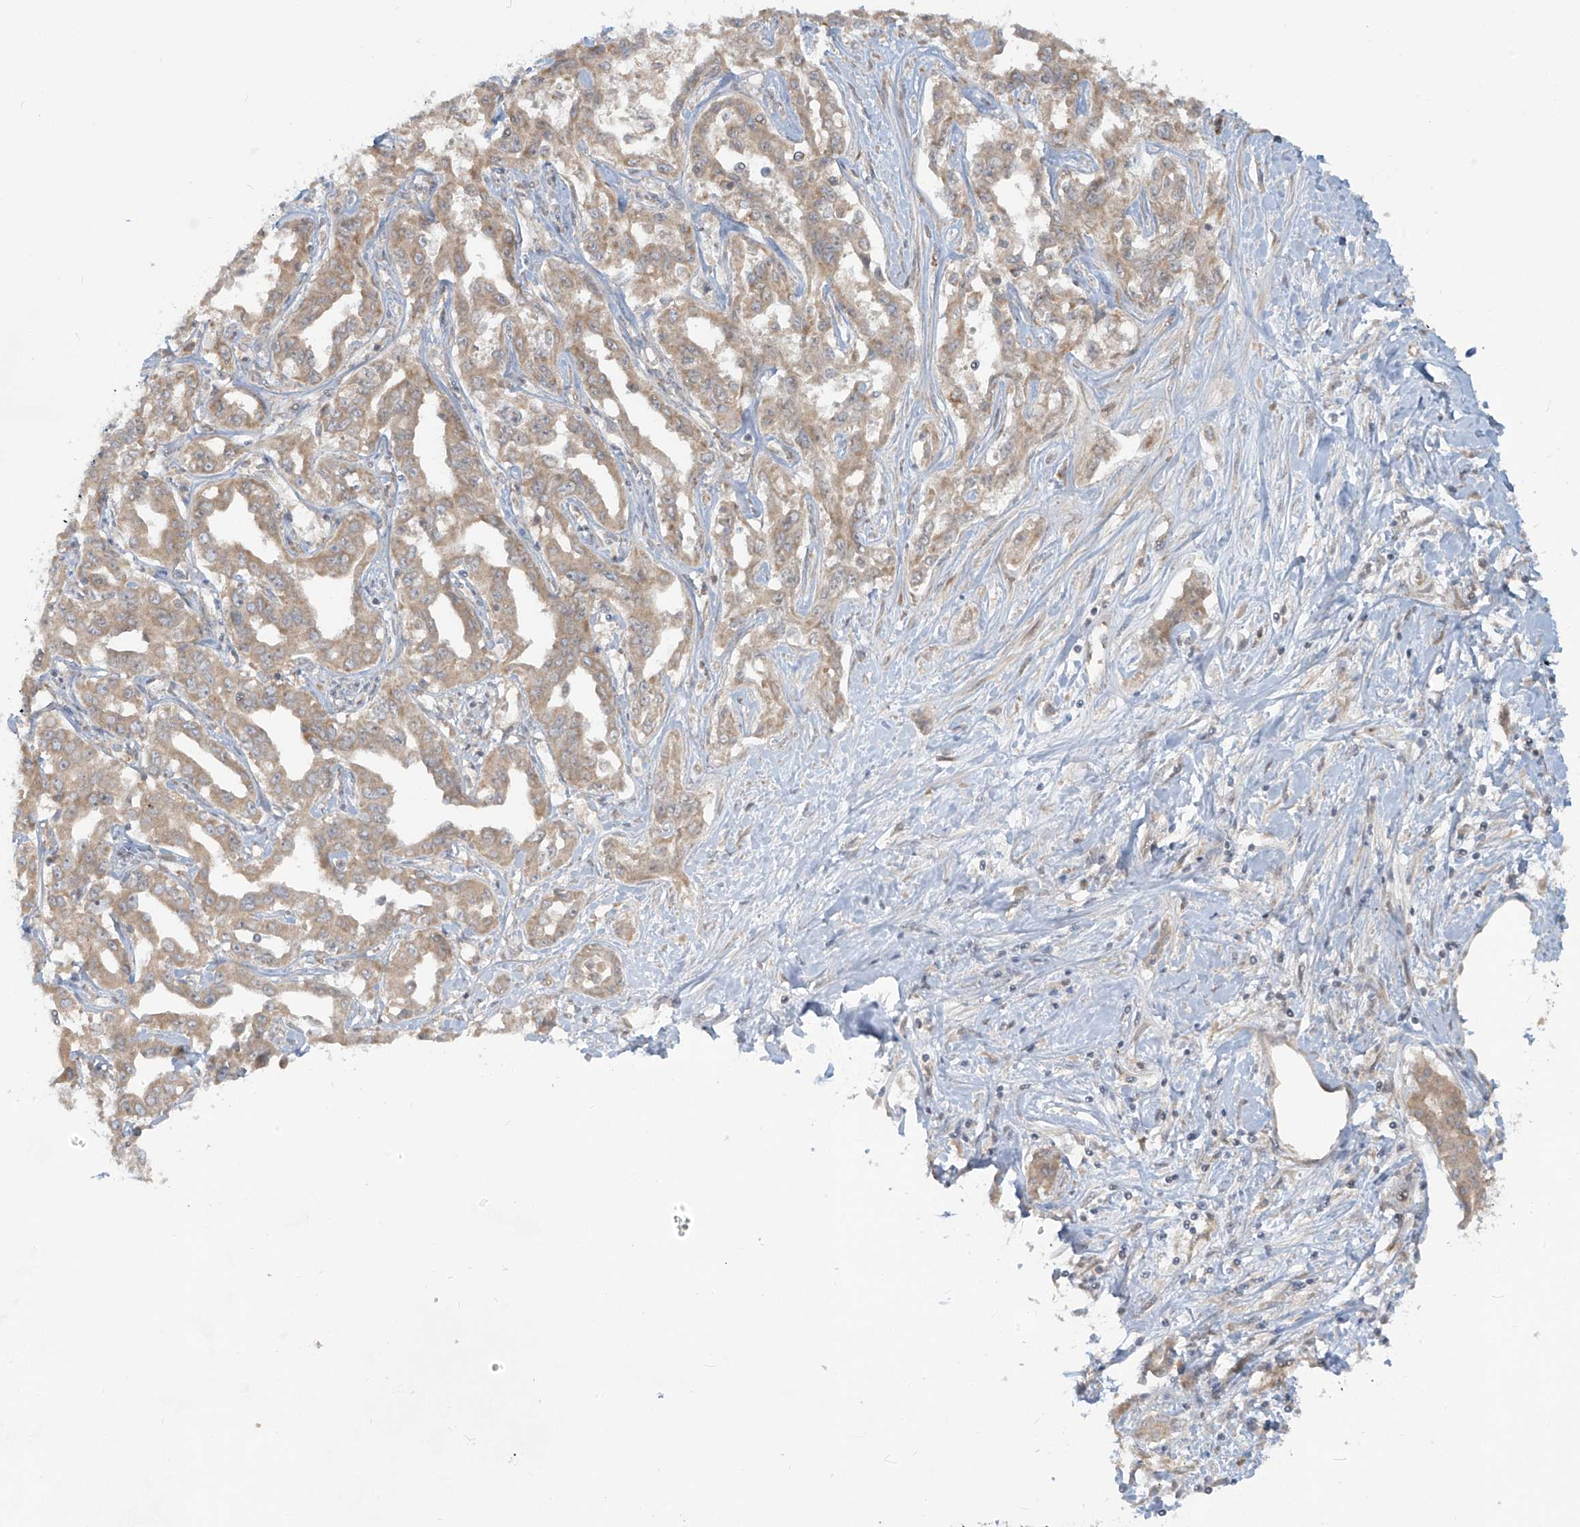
{"staining": {"intensity": "weak", "quantity": "25%-75%", "location": "cytoplasmic/membranous"}, "tissue": "liver cancer", "cell_type": "Tumor cells", "image_type": "cancer", "snomed": [{"axis": "morphology", "description": "Cholangiocarcinoma"}, {"axis": "topography", "description": "Liver"}], "caption": "IHC staining of cholangiocarcinoma (liver), which exhibits low levels of weak cytoplasmic/membranous positivity in about 25%-75% of tumor cells indicating weak cytoplasmic/membranous protein positivity. The staining was performed using DAB (brown) for protein detection and nuclei were counterstained in hematoxylin (blue).", "gene": "TRIM67", "patient": {"sex": "male", "age": 59}}